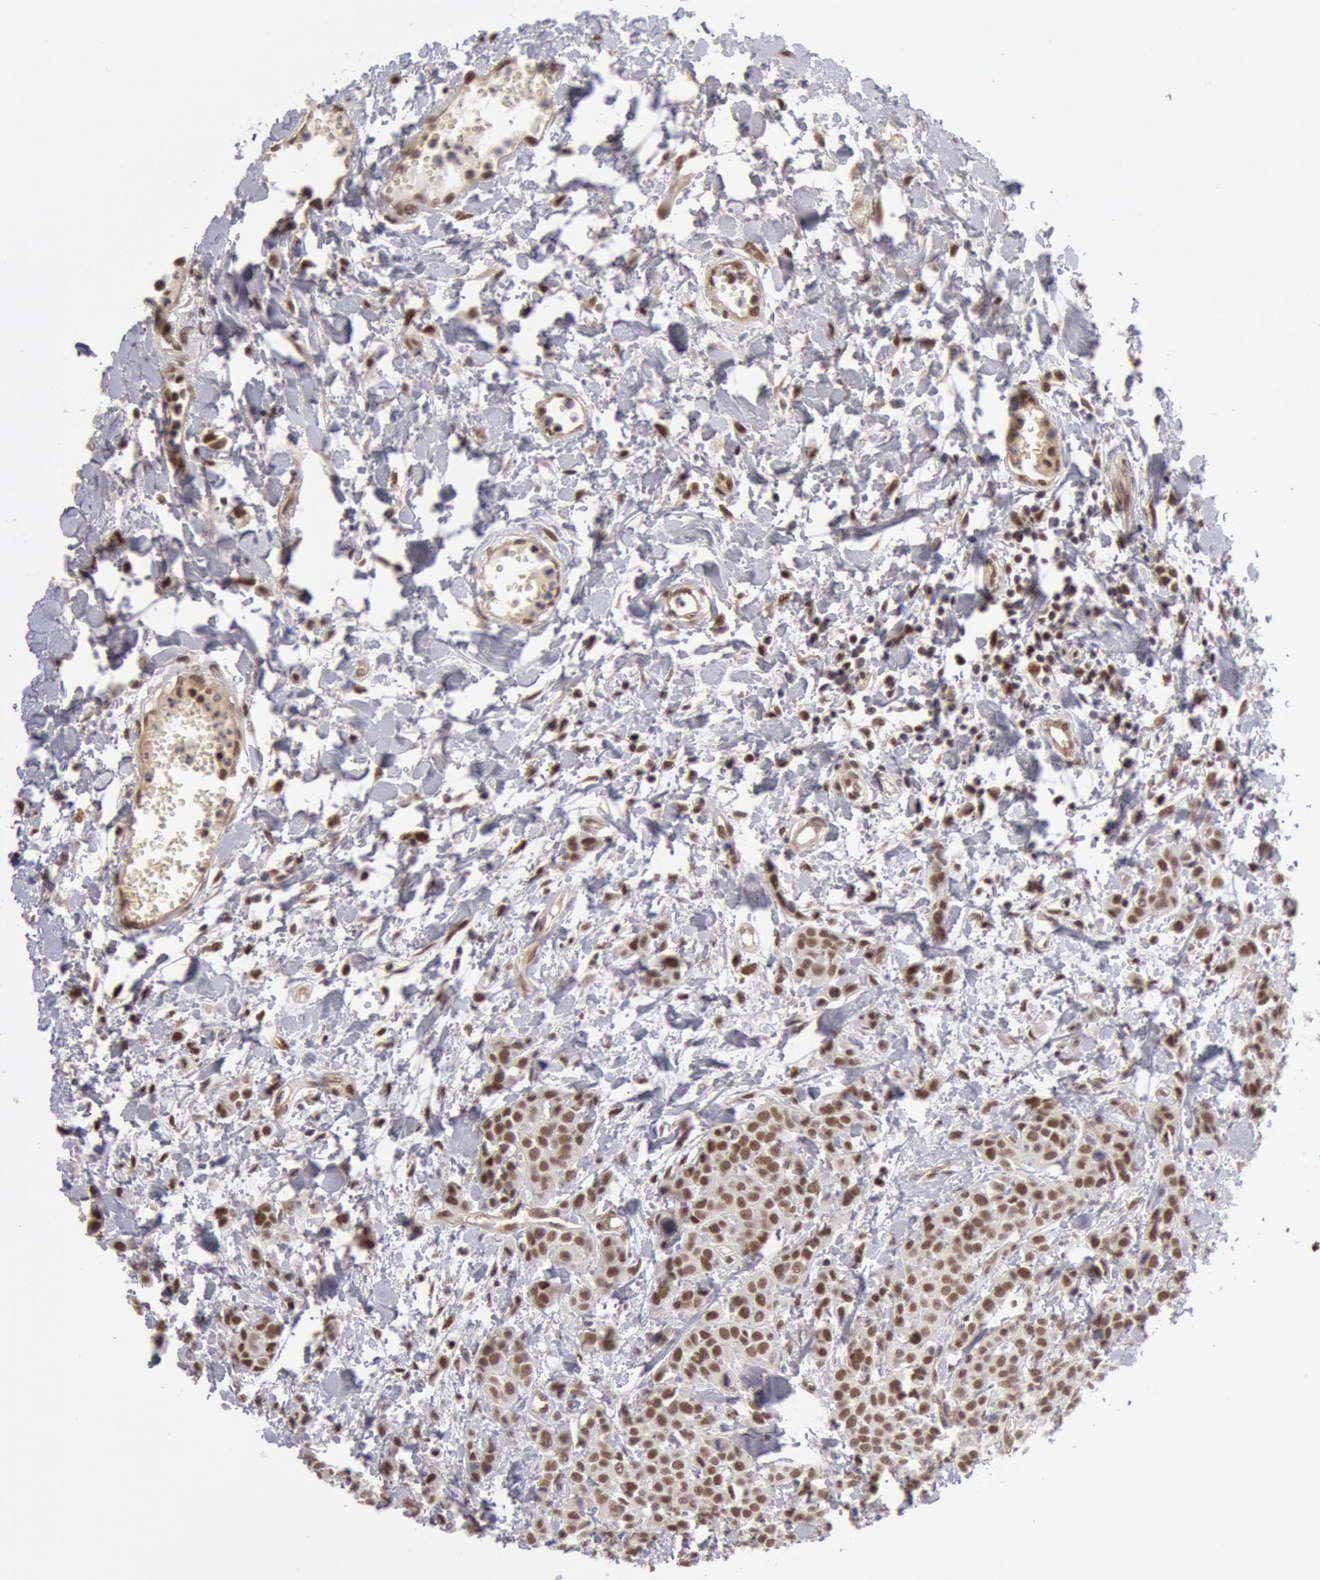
{"staining": {"intensity": "weak", "quantity": ">75%", "location": "nuclear"}, "tissue": "urothelial cancer", "cell_type": "Tumor cells", "image_type": "cancer", "snomed": [{"axis": "morphology", "description": "Urothelial carcinoma, High grade"}, {"axis": "topography", "description": "Urinary bladder"}], "caption": "Immunohistochemistry (IHC) image of neoplastic tissue: human urothelial cancer stained using immunohistochemistry (IHC) exhibits low levels of weak protein expression localized specifically in the nuclear of tumor cells, appearing as a nuclear brown color.", "gene": "PPP4R3B", "patient": {"sex": "male", "age": 56}}